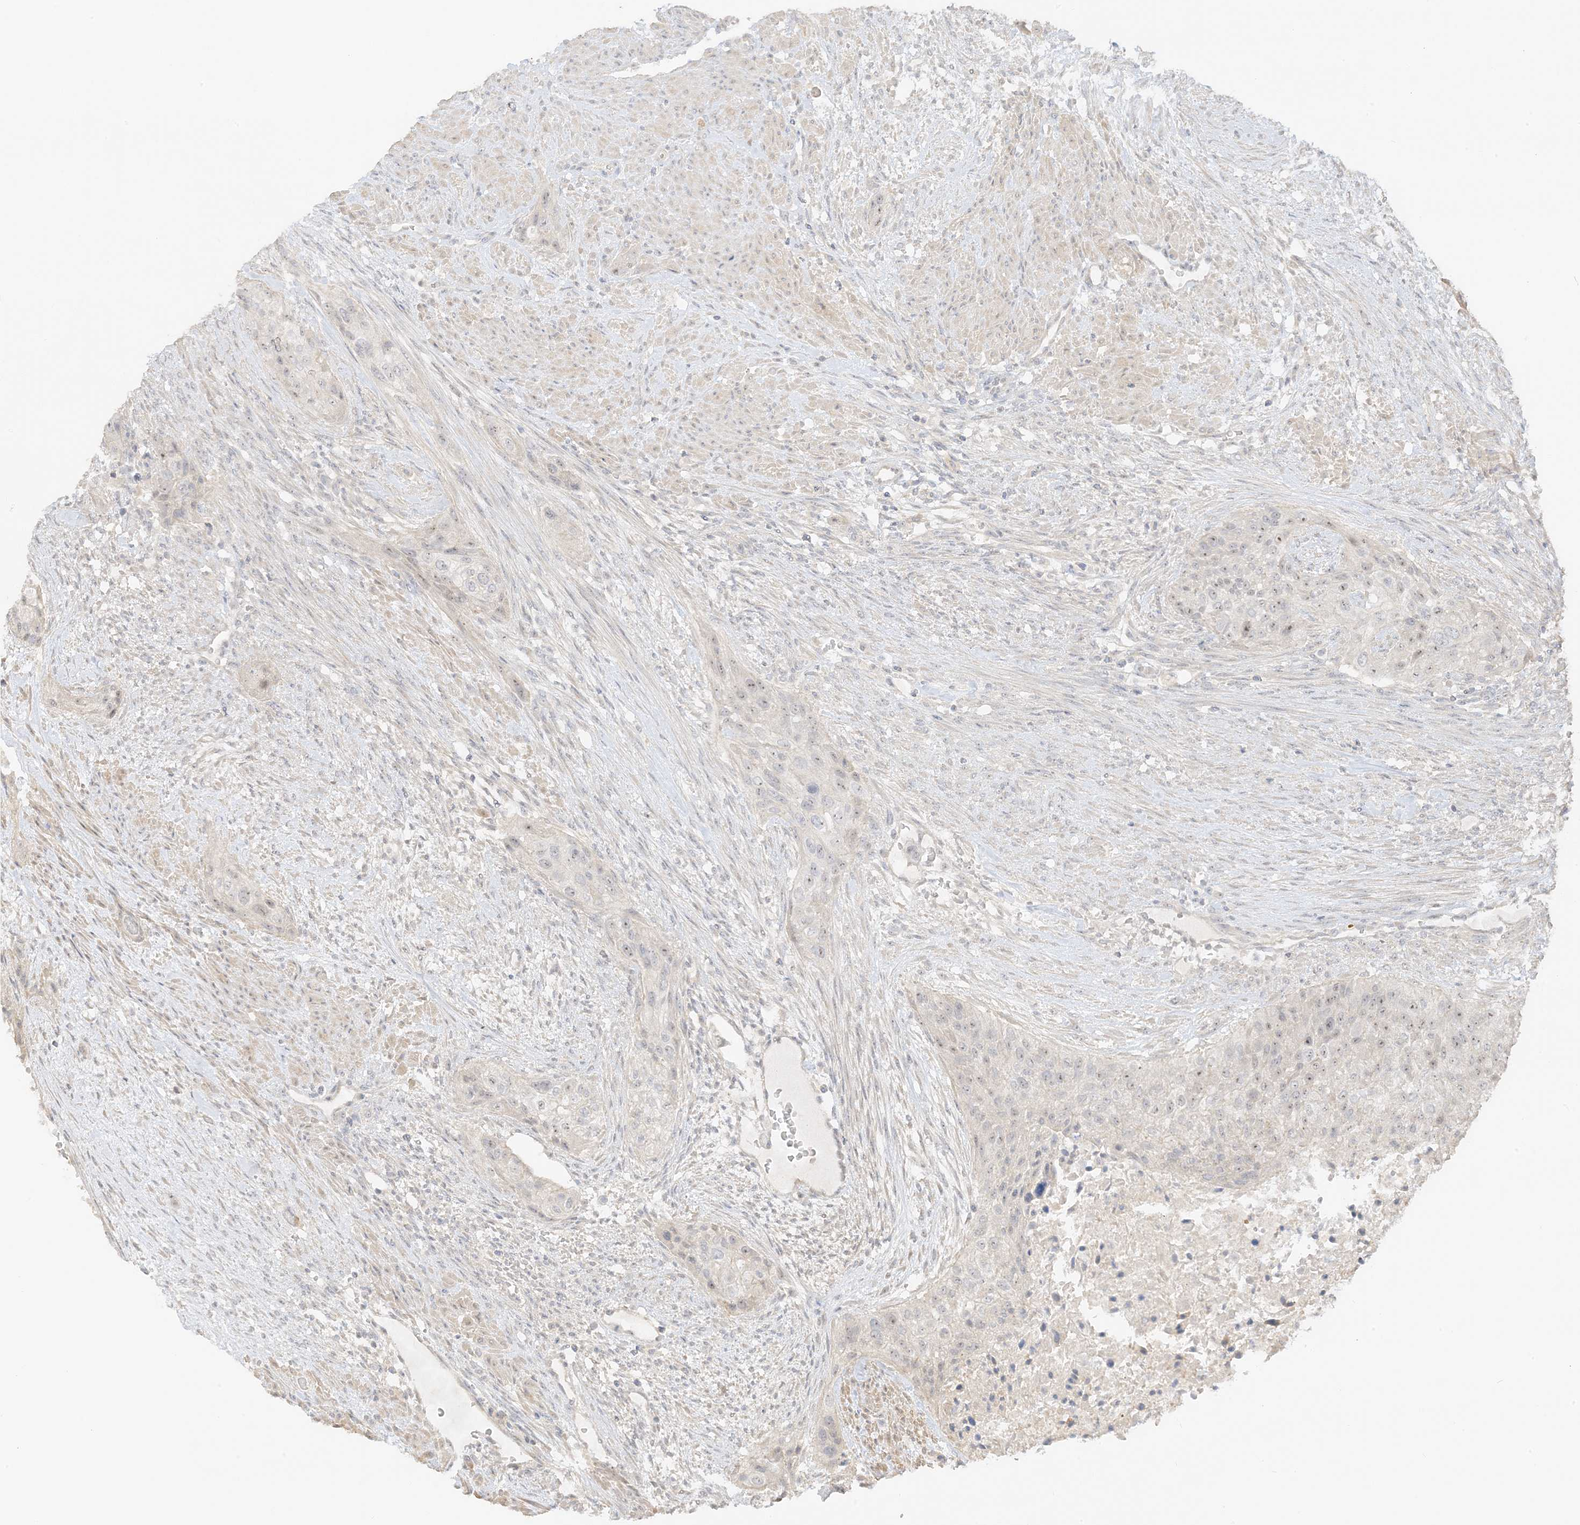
{"staining": {"intensity": "weak", "quantity": "<25%", "location": "nuclear"}, "tissue": "urothelial cancer", "cell_type": "Tumor cells", "image_type": "cancer", "snomed": [{"axis": "morphology", "description": "Urothelial carcinoma, High grade"}, {"axis": "topography", "description": "Urinary bladder"}], "caption": "High magnification brightfield microscopy of urothelial carcinoma (high-grade) stained with DAB (3,3'-diaminobenzidine) (brown) and counterstained with hematoxylin (blue): tumor cells show no significant expression.", "gene": "ETAA1", "patient": {"sex": "male", "age": 35}}